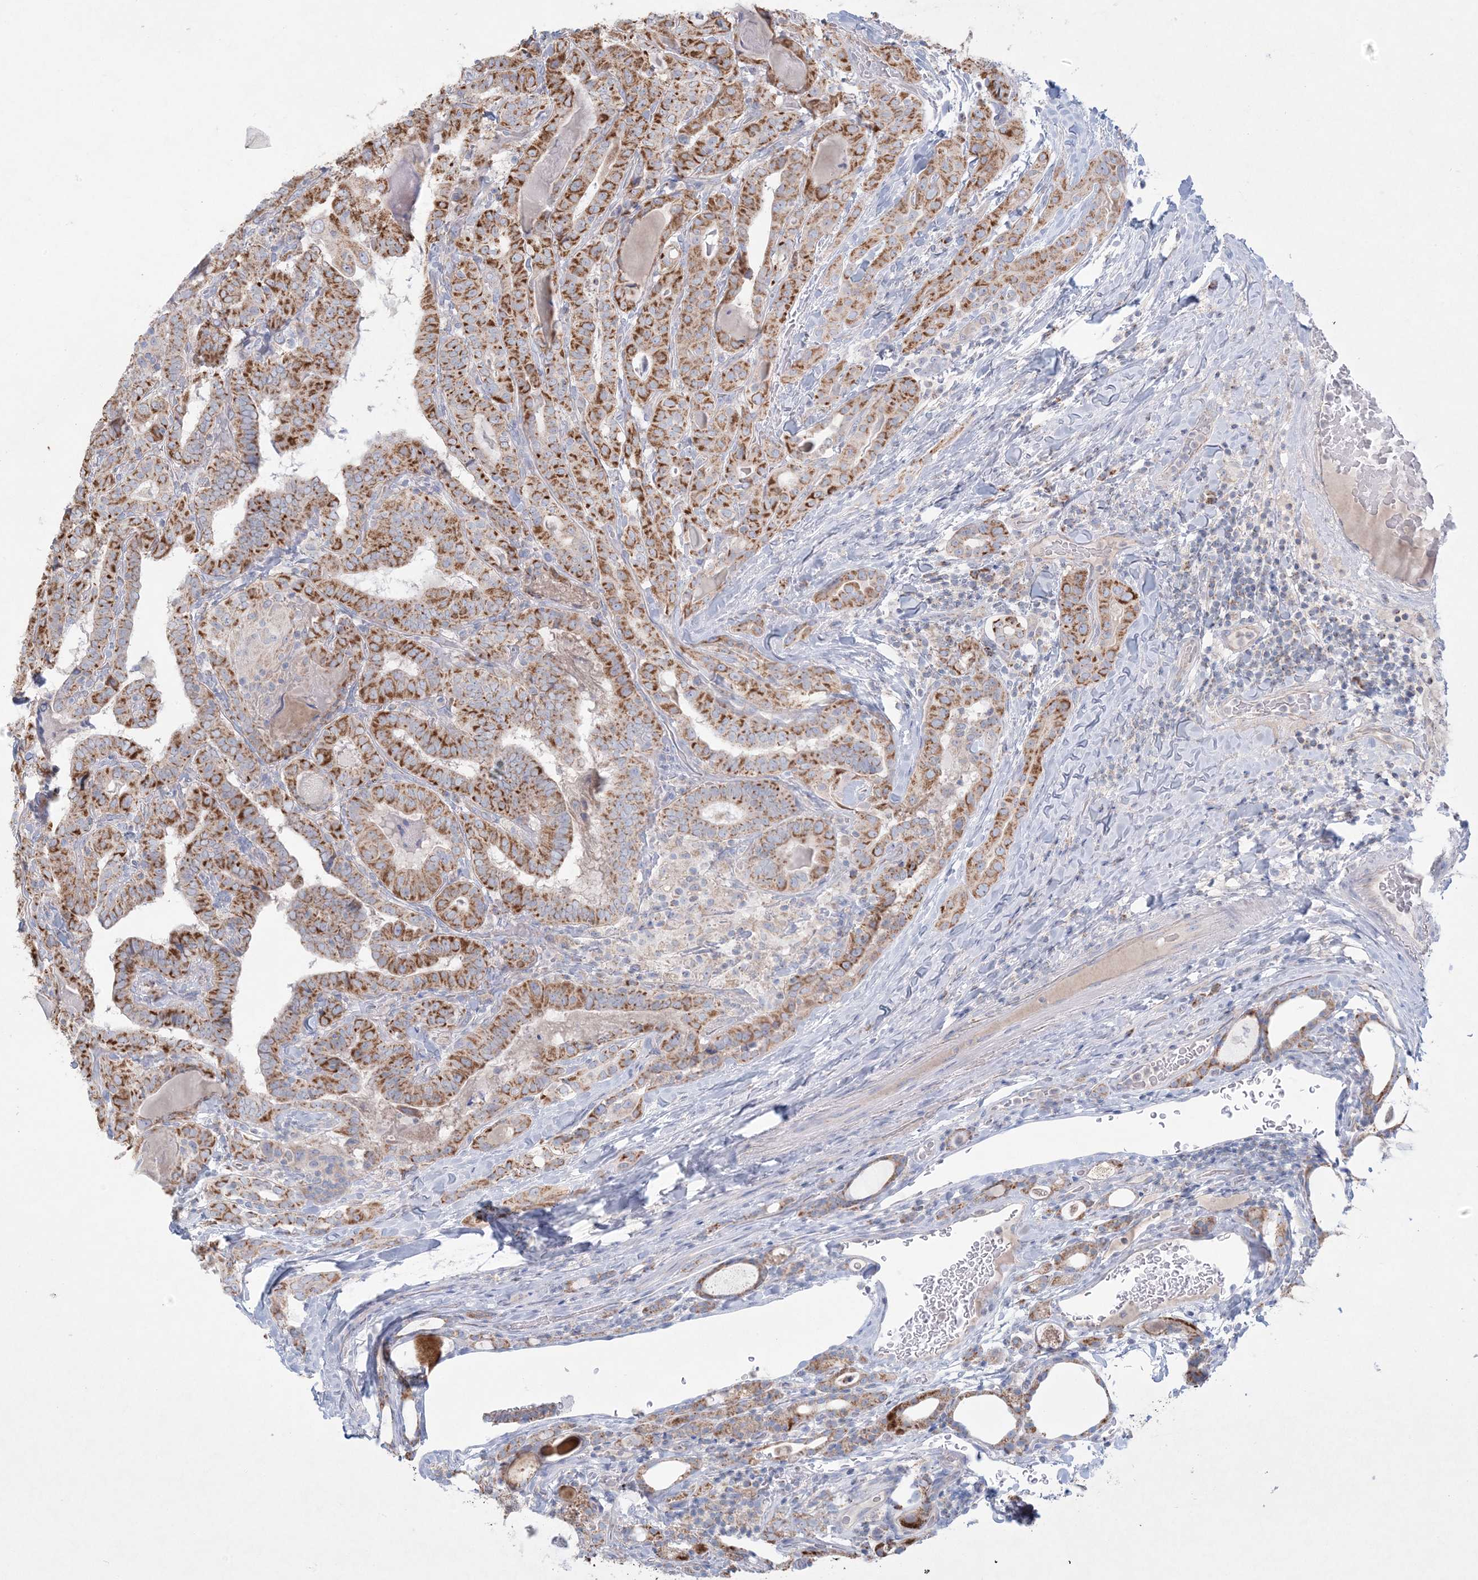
{"staining": {"intensity": "strong", "quantity": ">75%", "location": "cytoplasmic/membranous"}, "tissue": "thyroid cancer", "cell_type": "Tumor cells", "image_type": "cancer", "snomed": [{"axis": "morphology", "description": "Papillary adenocarcinoma, NOS"}, {"axis": "topography", "description": "Thyroid gland"}], "caption": "Thyroid cancer stained with DAB immunohistochemistry (IHC) shows high levels of strong cytoplasmic/membranous expression in approximately >75% of tumor cells. The staining is performed using DAB brown chromogen to label protein expression. The nuclei are counter-stained blue using hematoxylin.", "gene": "KCTD6", "patient": {"sex": "female", "age": 72}}